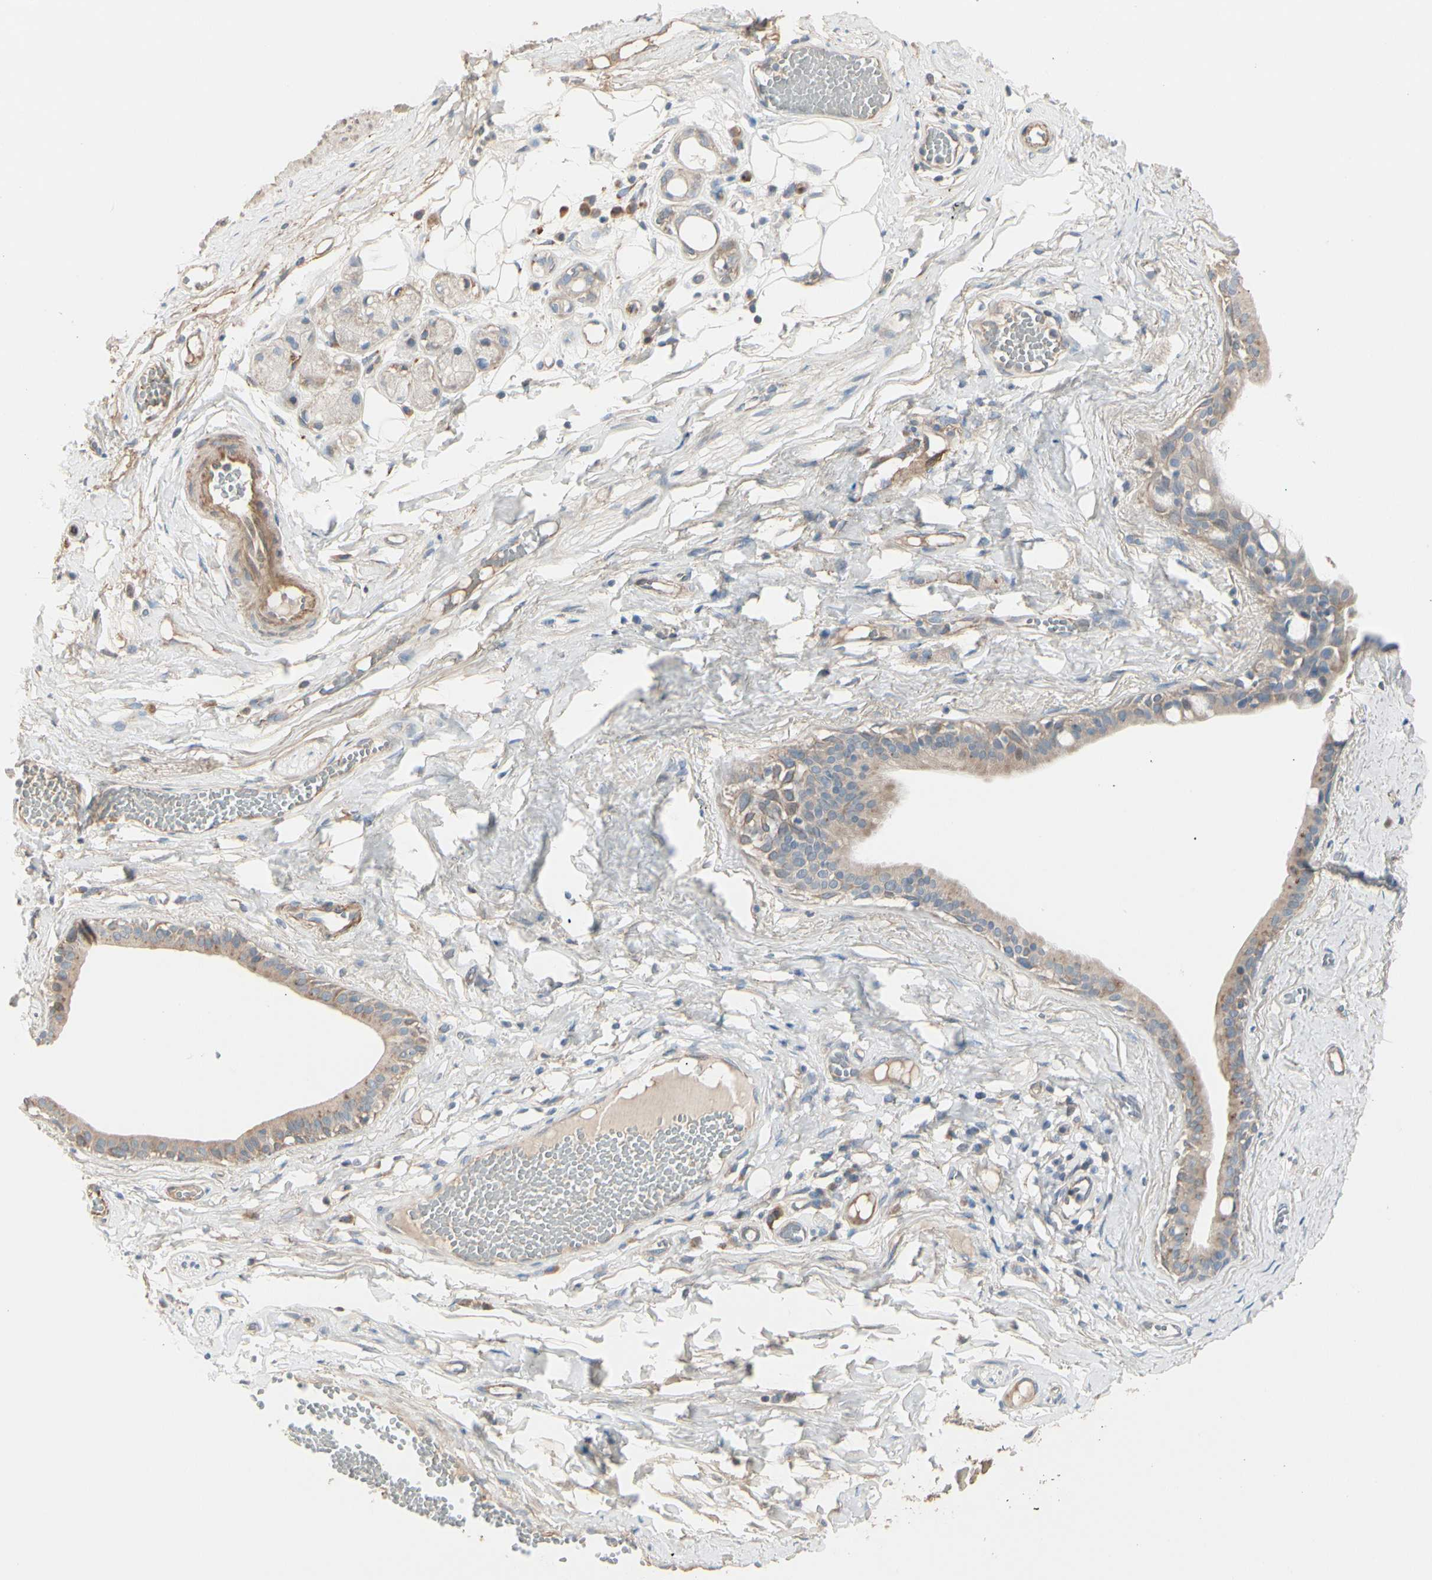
{"staining": {"intensity": "moderate", "quantity": ">75%", "location": "cytoplasmic/membranous"}, "tissue": "adipose tissue", "cell_type": "Adipocytes", "image_type": "normal", "snomed": [{"axis": "morphology", "description": "Normal tissue, NOS"}, {"axis": "morphology", "description": "Inflammation, NOS"}, {"axis": "topography", "description": "Vascular tissue"}, {"axis": "topography", "description": "Salivary gland"}], "caption": "An IHC histopathology image of normal tissue is shown. Protein staining in brown highlights moderate cytoplasmic/membranous positivity in adipose tissue within adipocytes.", "gene": "EPHA3", "patient": {"sex": "female", "age": 75}}